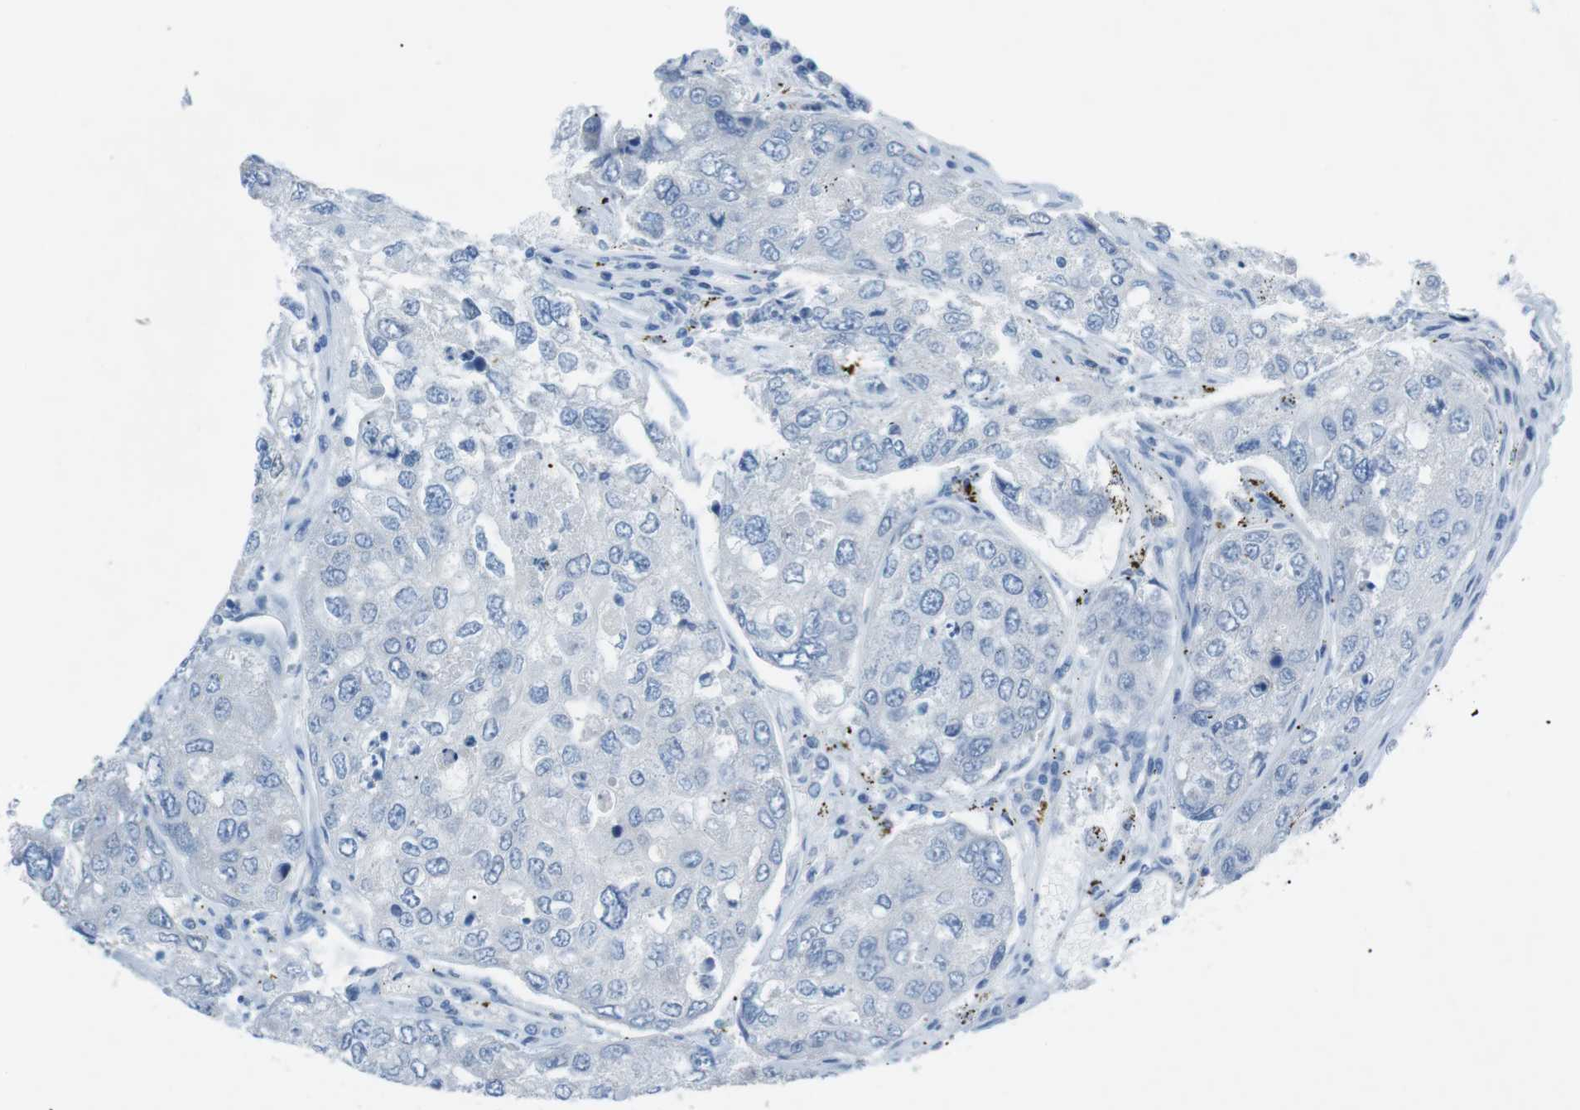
{"staining": {"intensity": "negative", "quantity": "none", "location": "none"}, "tissue": "urothelial cancer", "cell_type": "Tumor cells", "image_type": "cancer", "snomed": [{"axis": "morphology", "description": "Urothelial carcinoma, High grade"}, {"axis": "topography", "description": "Lymph node"}, {"axis": "topography", "description": "Urinary bladder"}], "caption": "This histopathology image is of urothelial cancer stained with immunohistochemistry to label a protein in brown with the nuclei are counter-stained blue. There is no staining in tumor cells. (Stains: DAB (3,3'-diaminobenzidine) immunohistochemistry (IHC) with hematoxylin counter stain, Microscopy: brightfield microscopy at high magnification).", "gene": "SALL4", "patient": {"sex": "male", "age": 51}}